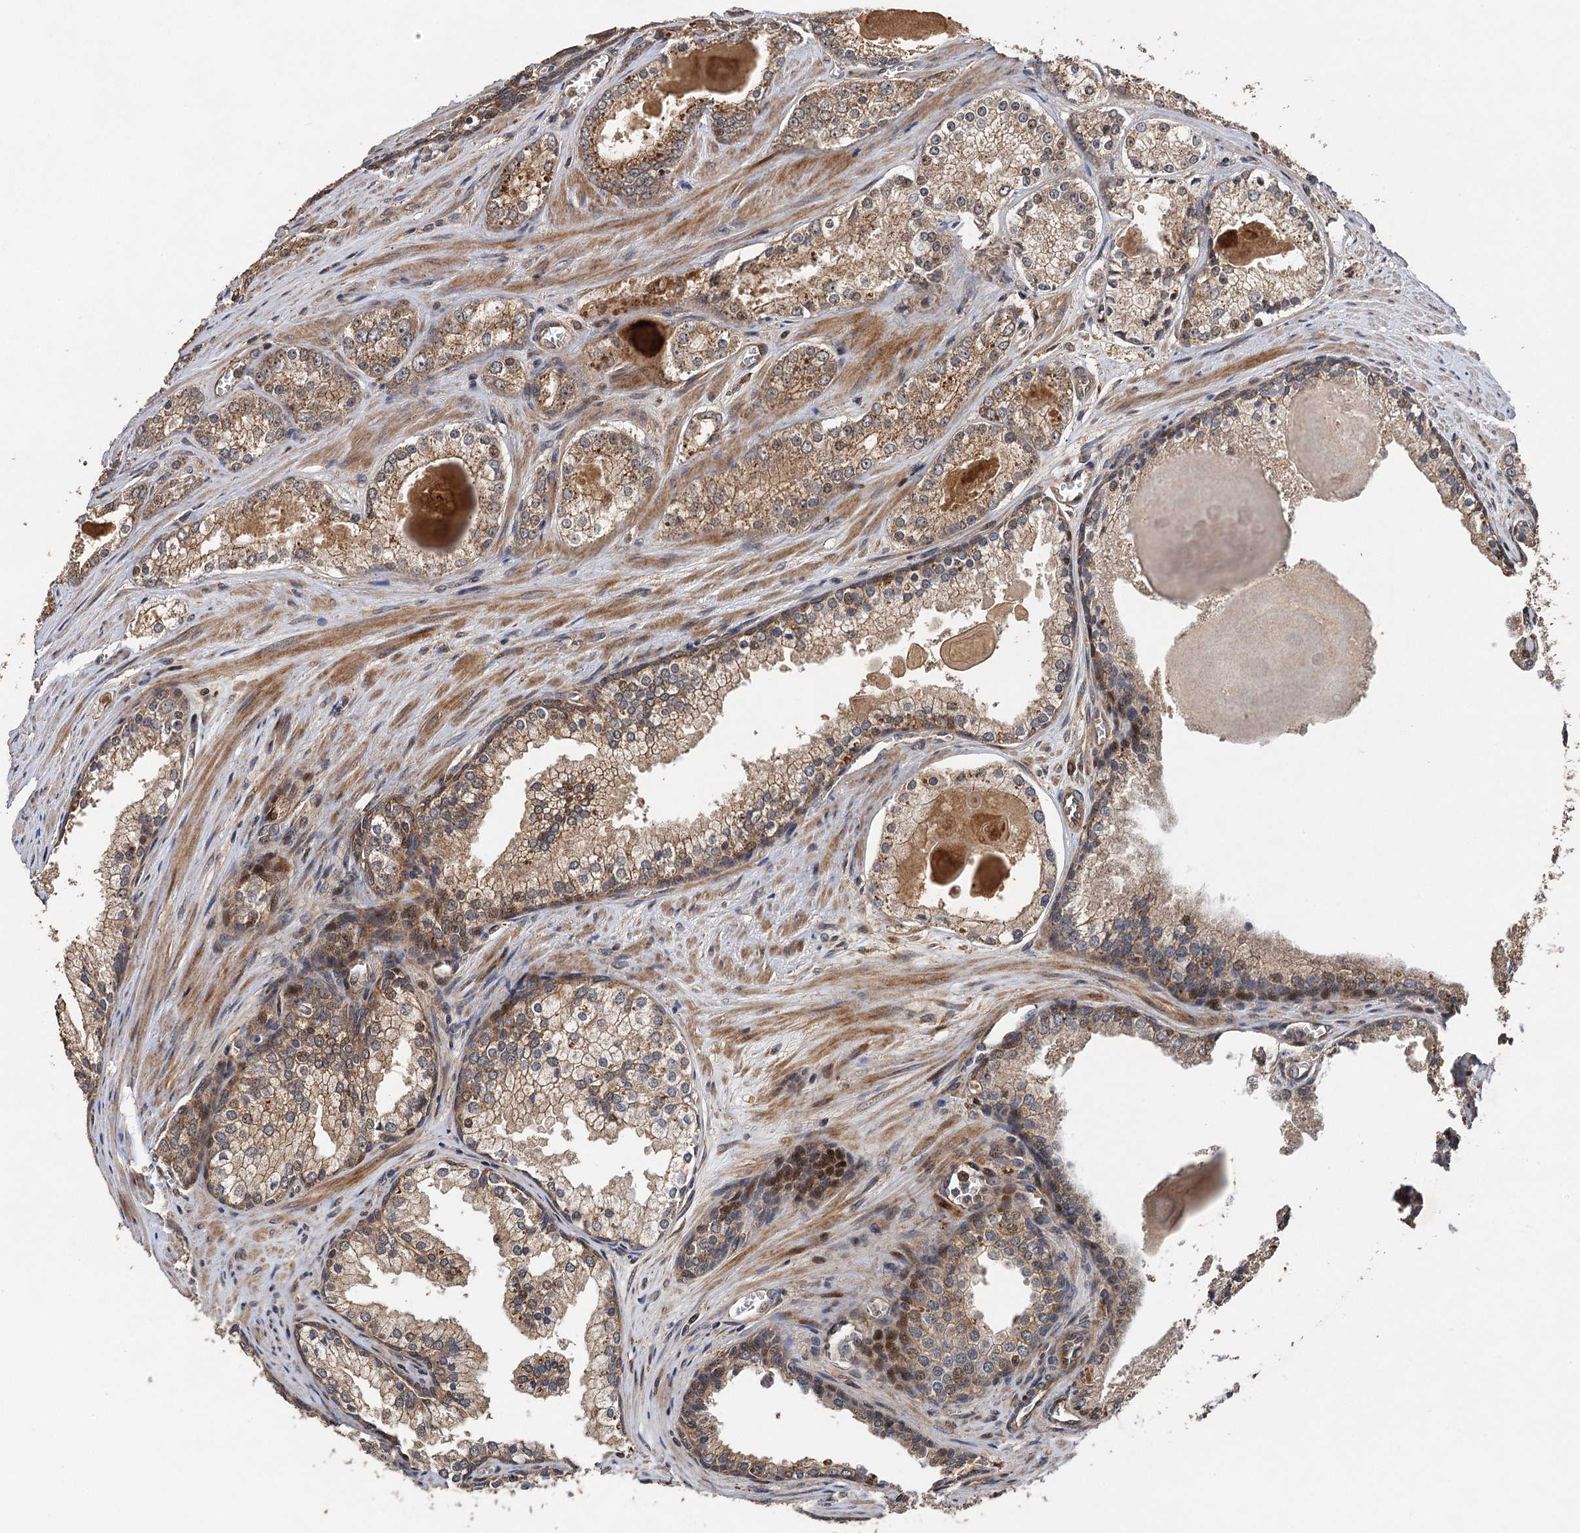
{"staining": {"intensity": "weak", "quantity": "25%-75%", "location": "cytoplasmic/membranous"}, "tissue": "prostate cancer", "cell_type": "Tumor cells", "image_type": "cancer", "snomed": [{"axis": "morphology", "description": "Adenocarcinoma, Low grade"}, {"axis": "topography", "description": "Prostate"}], "caption": "Human prostate cancer (low-grade adenocarcinoma) stained for a protein (brown) shows weak cytoplasmic/membranous positive positivity in about 25%-75% of tumor cells.", "gene": "TMEM39B", "patient": {"sex": "male", "age": 54}}